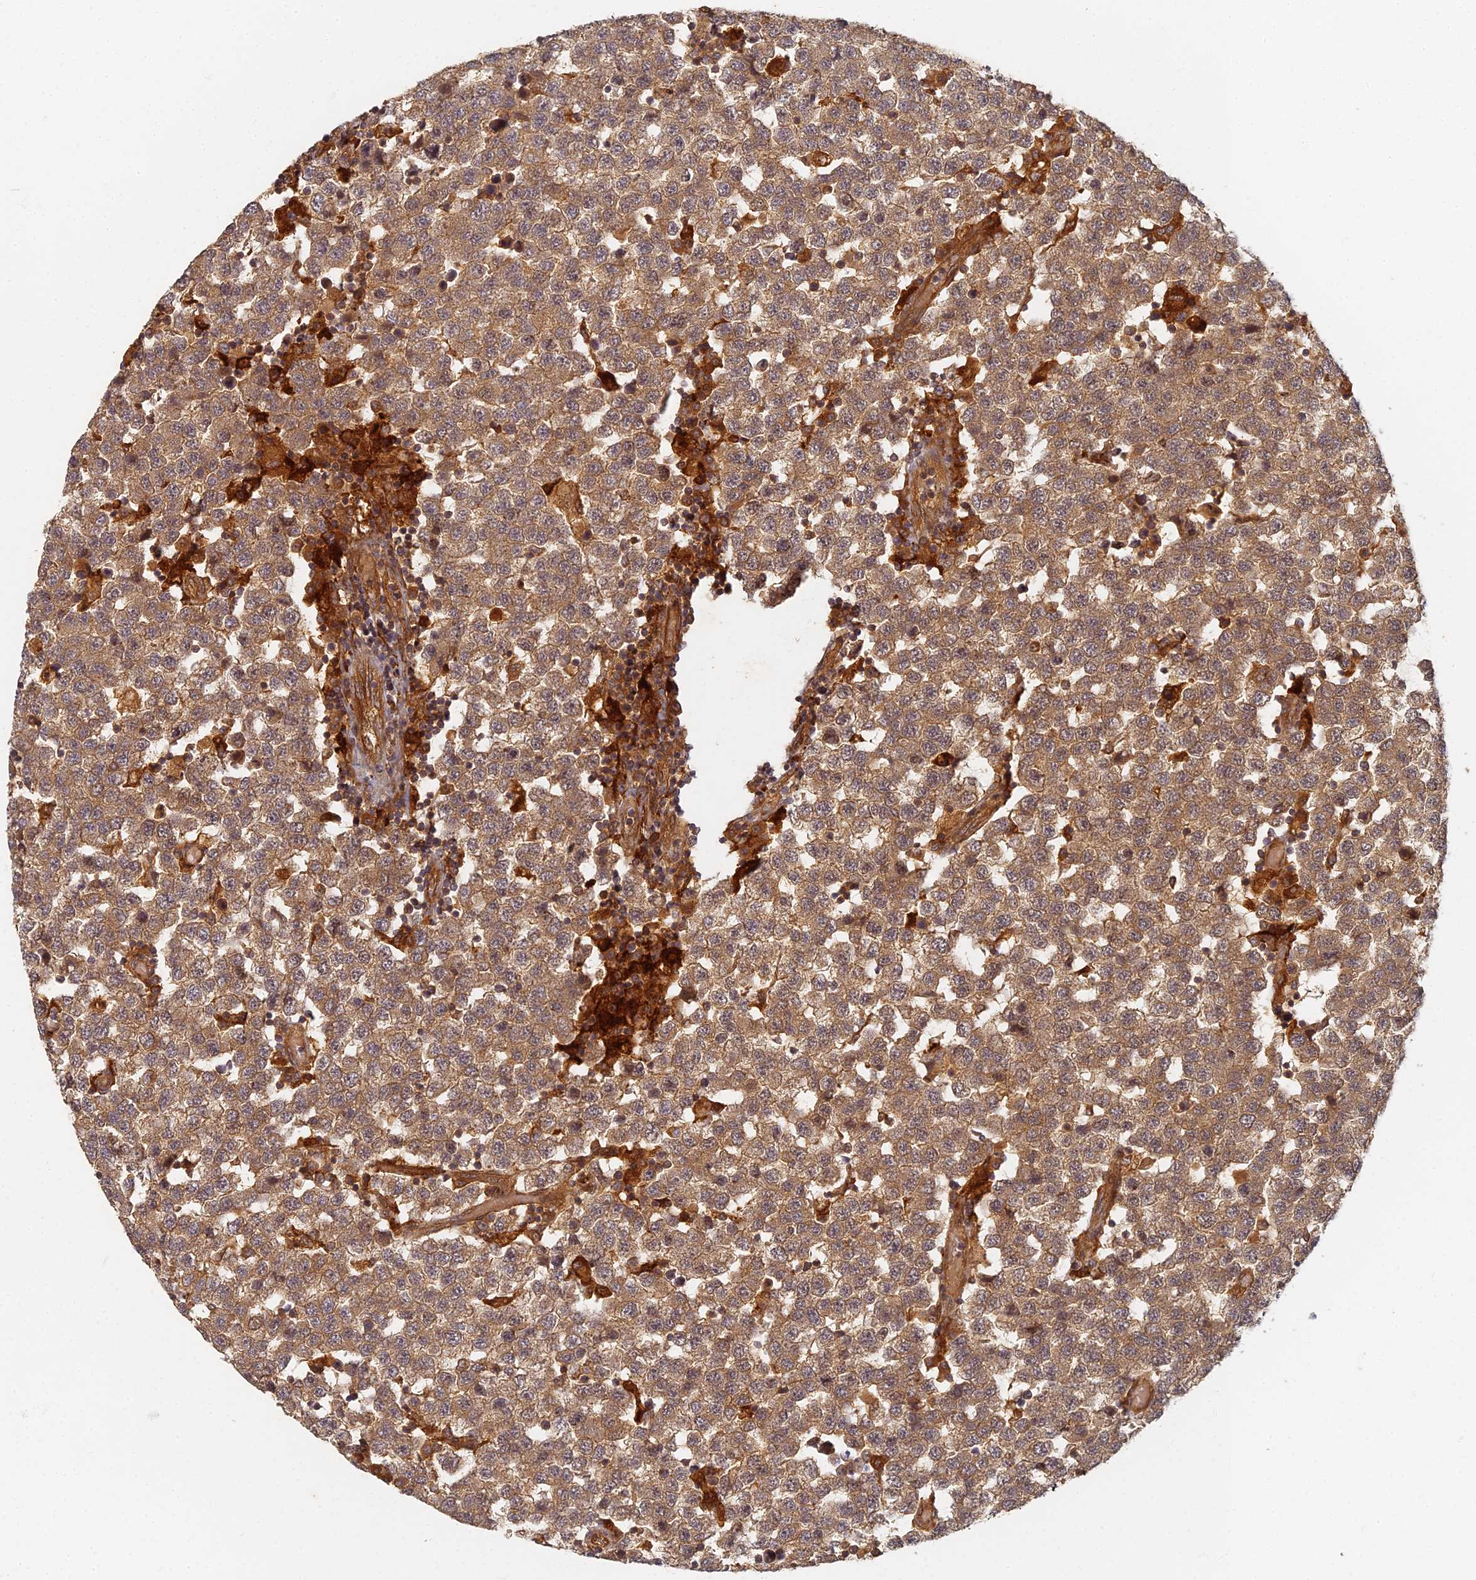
{"staining": {"intensity": "moderate", "quantity": ">75%", "location": "cytoplasmic/membranous"}, "tissue": "testis cancer", "cell_type": "Tumor cells", "image_type": "cancer", "snomed": [{"axis": "morphology", "description": "Seminoma, NOS"}, {"axis": "topography", "description": "Testis"}], "caption": "This image exhibits testis cancer (seminoma) stained with immunohistochemistry (IHC) to label a protein in brown. The cytoplasmic/membranous of tumor cells show moderate positivity for the protein. Nuclei are counter-stained blue.", "gene": "INO80D", "patient": {"sex": "male", "age": 34}}